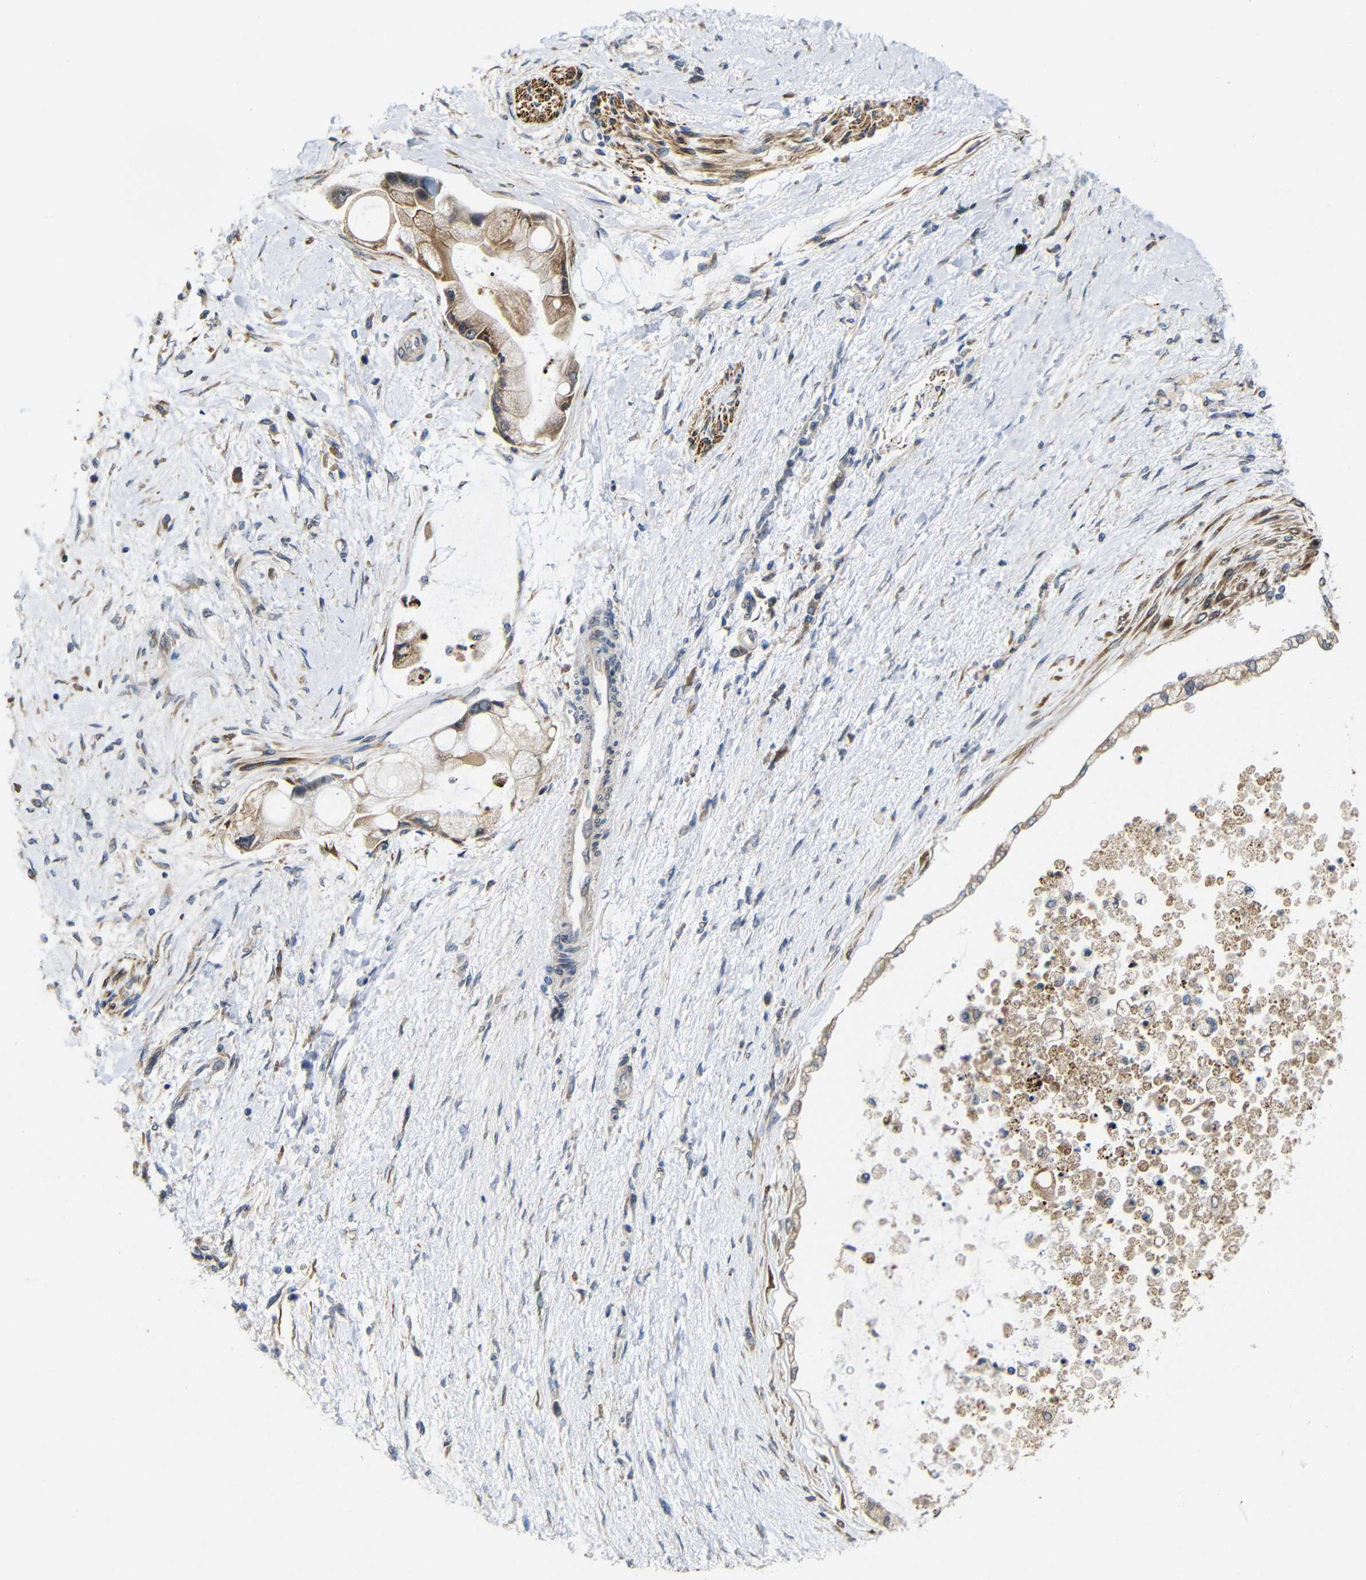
{"staining": {"intensity": "moderate", "quantity": ">75%", "location": "cytoplasmic/membranous"}, "tissue": "liver cancer", "cell_type": "Tumor cells", "image_type": "cancer", "snomed": [{"axis": "morphology", "description": "Cholangiocarcinoma"}, {"axis": "topography", "description": "Liver"}], "caption": "The micrograph reveals staining of liver cancer, revealing moderate cytoplasmic/membranous protein positivity (brown color) within tumor cells.", "gene": "P3H2", "patient": {"sex": "male", "age": 50}}